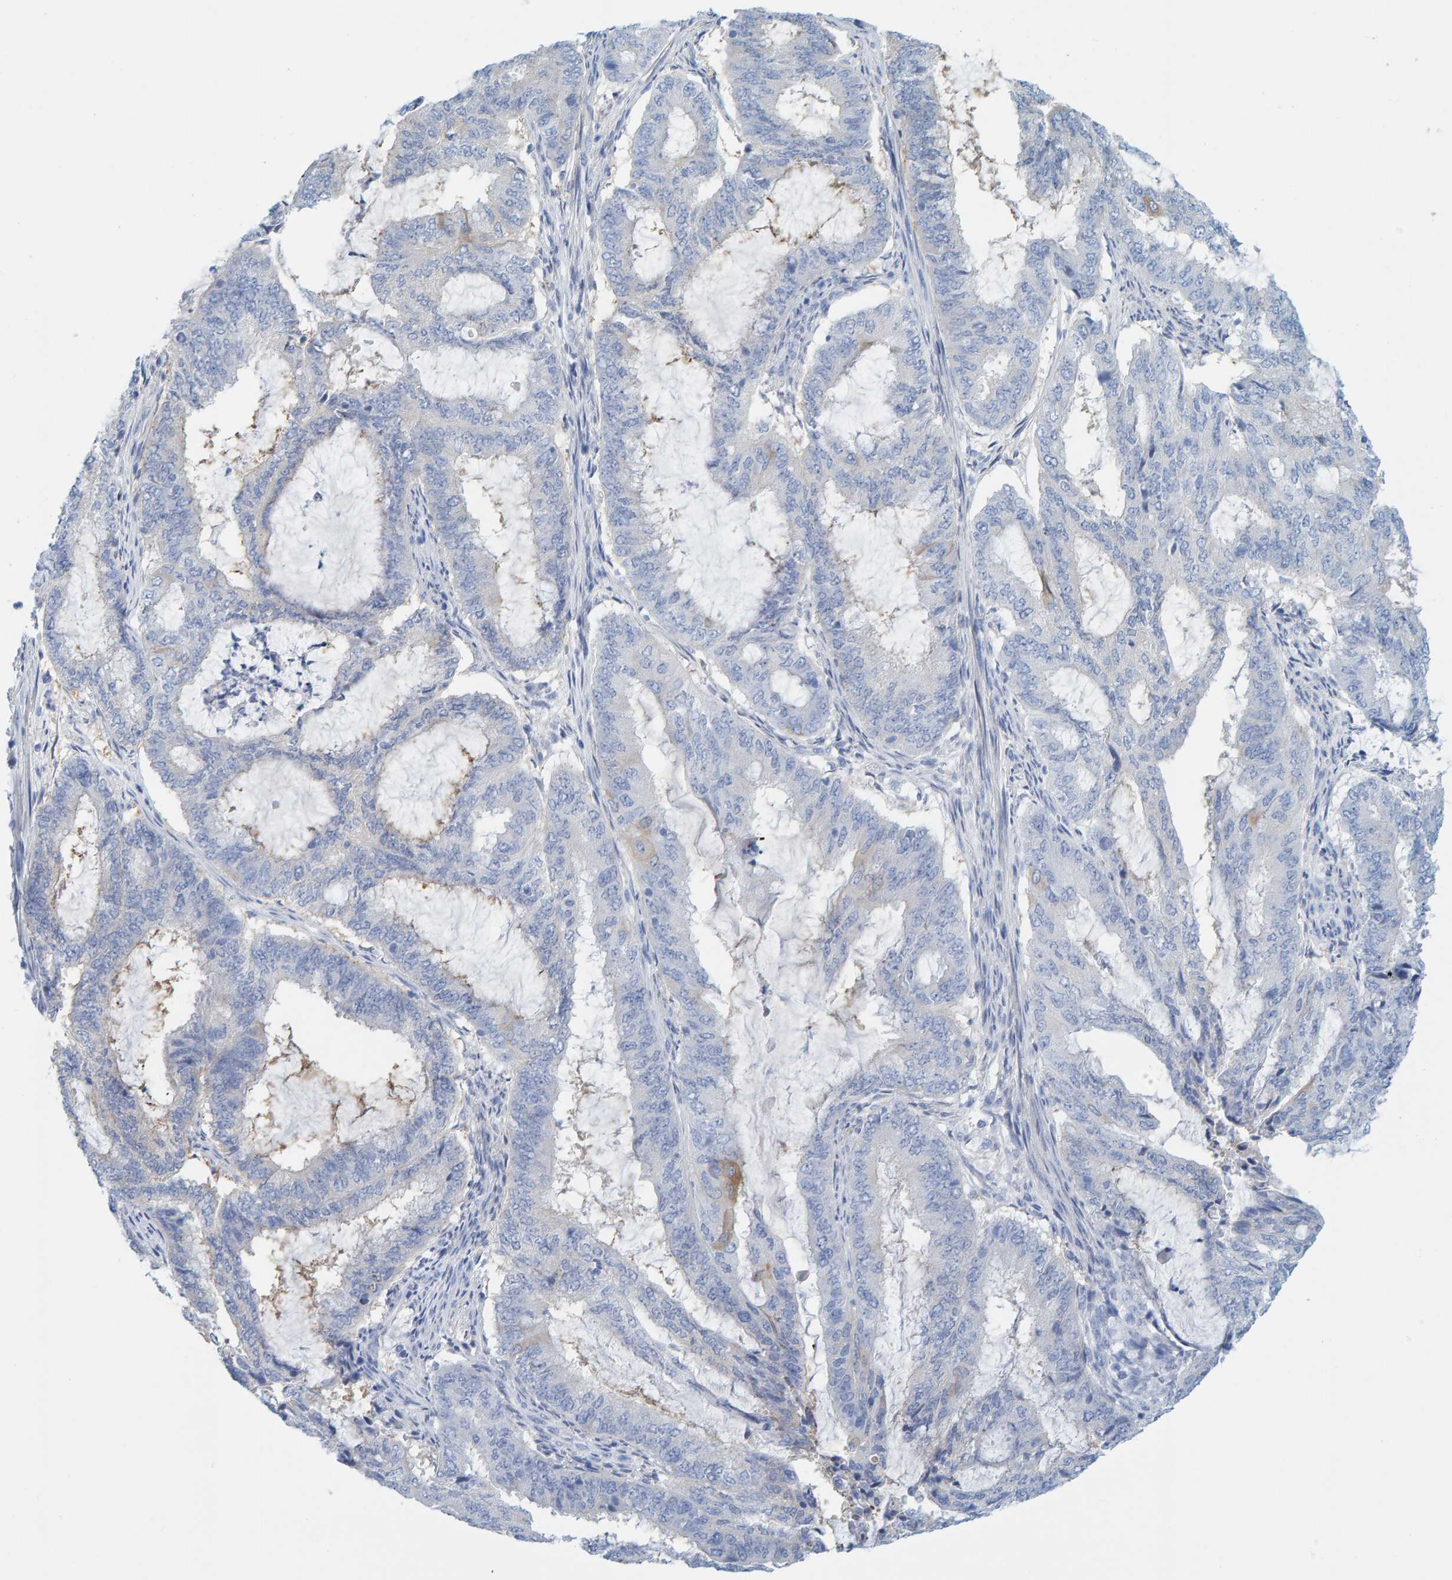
{"staining": {"intensity": "negative", "quantity": "none", "location": "none"}, "tissue": "endometrial cancer", "cell_type": "Tumor cells", "image_type": "cancer", "snomed": [{"axis": "morphology", "description": "Adenocarcinoma, NOS"}, {"axis": "topography", "description": "Endometrium"}], "caption": "This is an immunohistochemistry (IHC) histopathology image of human endometrial cancer. There is no staining in tumor cells.", "gene": "KLHL11", "patient": {"sex": "female", "age": 51}}